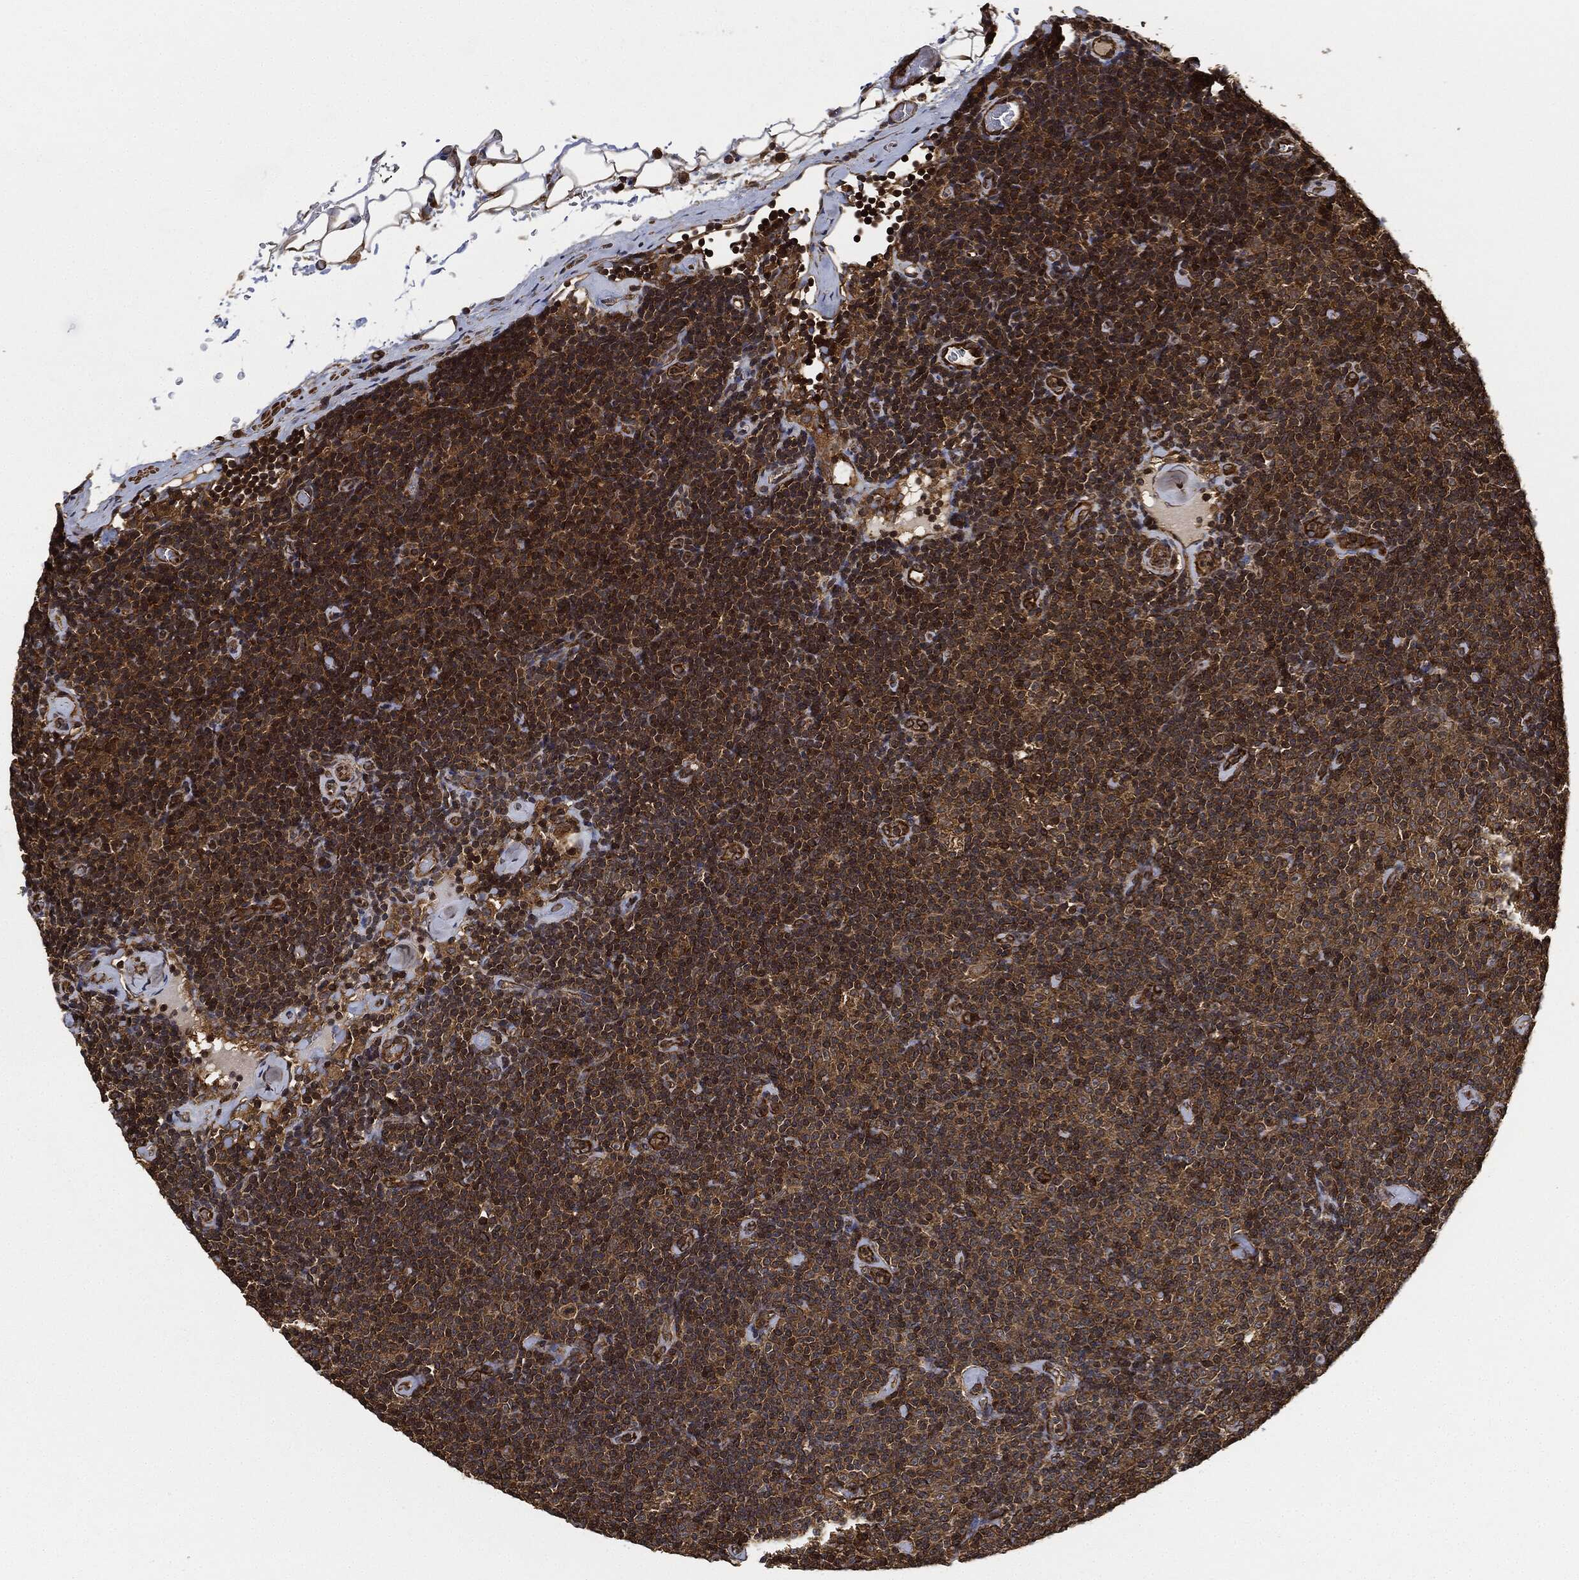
{"staining": {"intensity": "moderate", "quantity": ">75%", "location": "cytoplasmic/membranous"}, "tissue": "lymphoma", "cell_type": "Tumor cells", "image_type": "cancer", "snomed": [{"axis": "morphology", "description": "Malignant lymphoma, non-Hodgkin's type, Low grade"}, {"axis": "topography", "description": "Lymph node"}], "caption": "A micrograph of human lymphoma stained for a protein reveals moderate cytoplasmic/membranous brown staining in tumor cells.", "gene": "CEP290", "patient": {"sex": "male", "age": 81}}